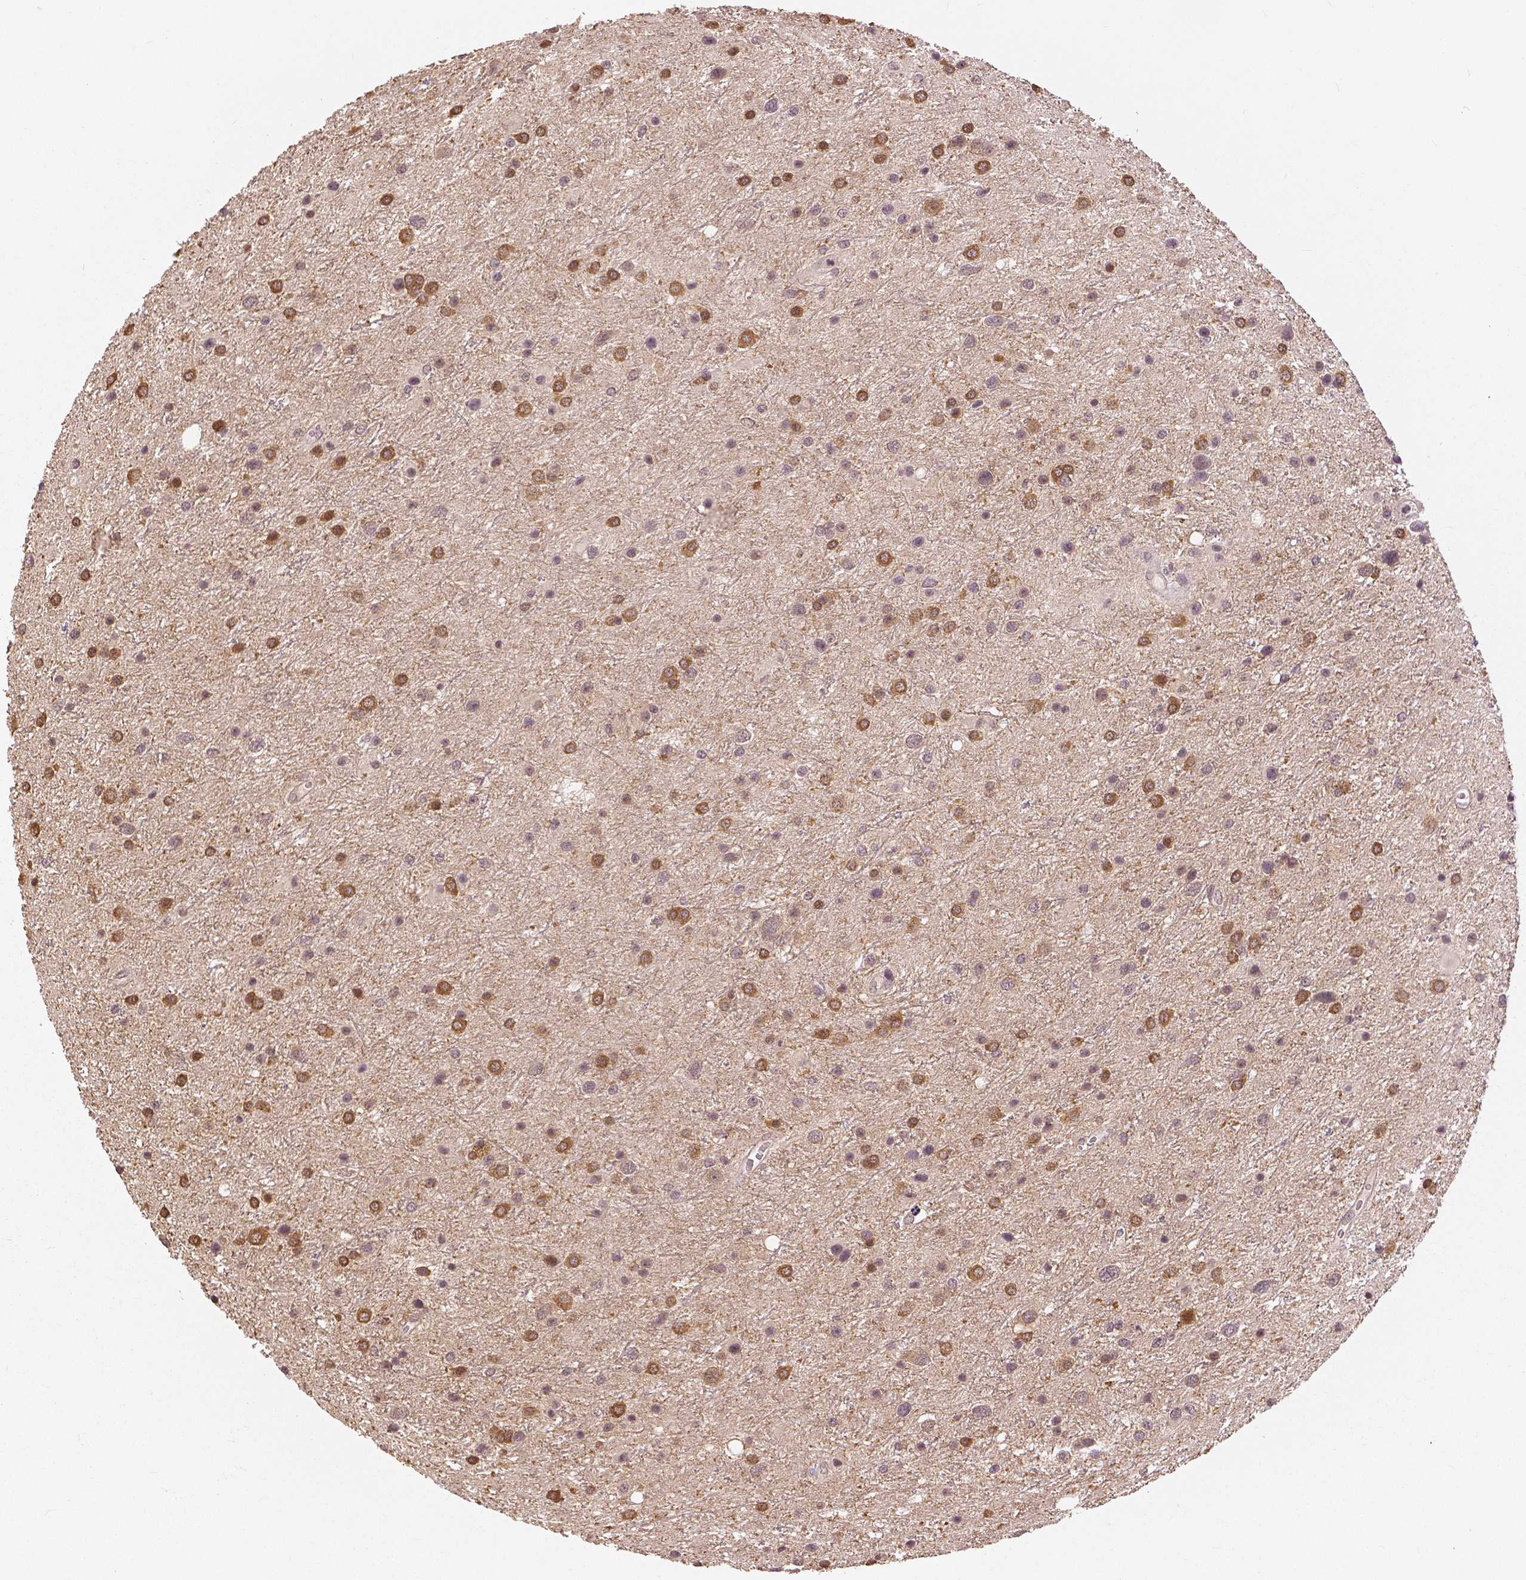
{"staining": {"intensity": "strong", "quantity": "<25%", "location": "cytoplasmic/membranous,nuclear"}, "tissue": "glioma", "cell_type": "Tumor cells", "image_type": "cancer", "snomed": [{"axis": "morphology", "description": "Glioma, malignant, Low grade"}, {"axis": "topography", "description": "Brain"}], "caption": "Strong cytoplasmic/membranous and nuclear protein expression is present in approximately <25% of tumor cells in glioma.", "gene": "MAP1LC3B", "patient": {"sex": "female", "age": 32}}